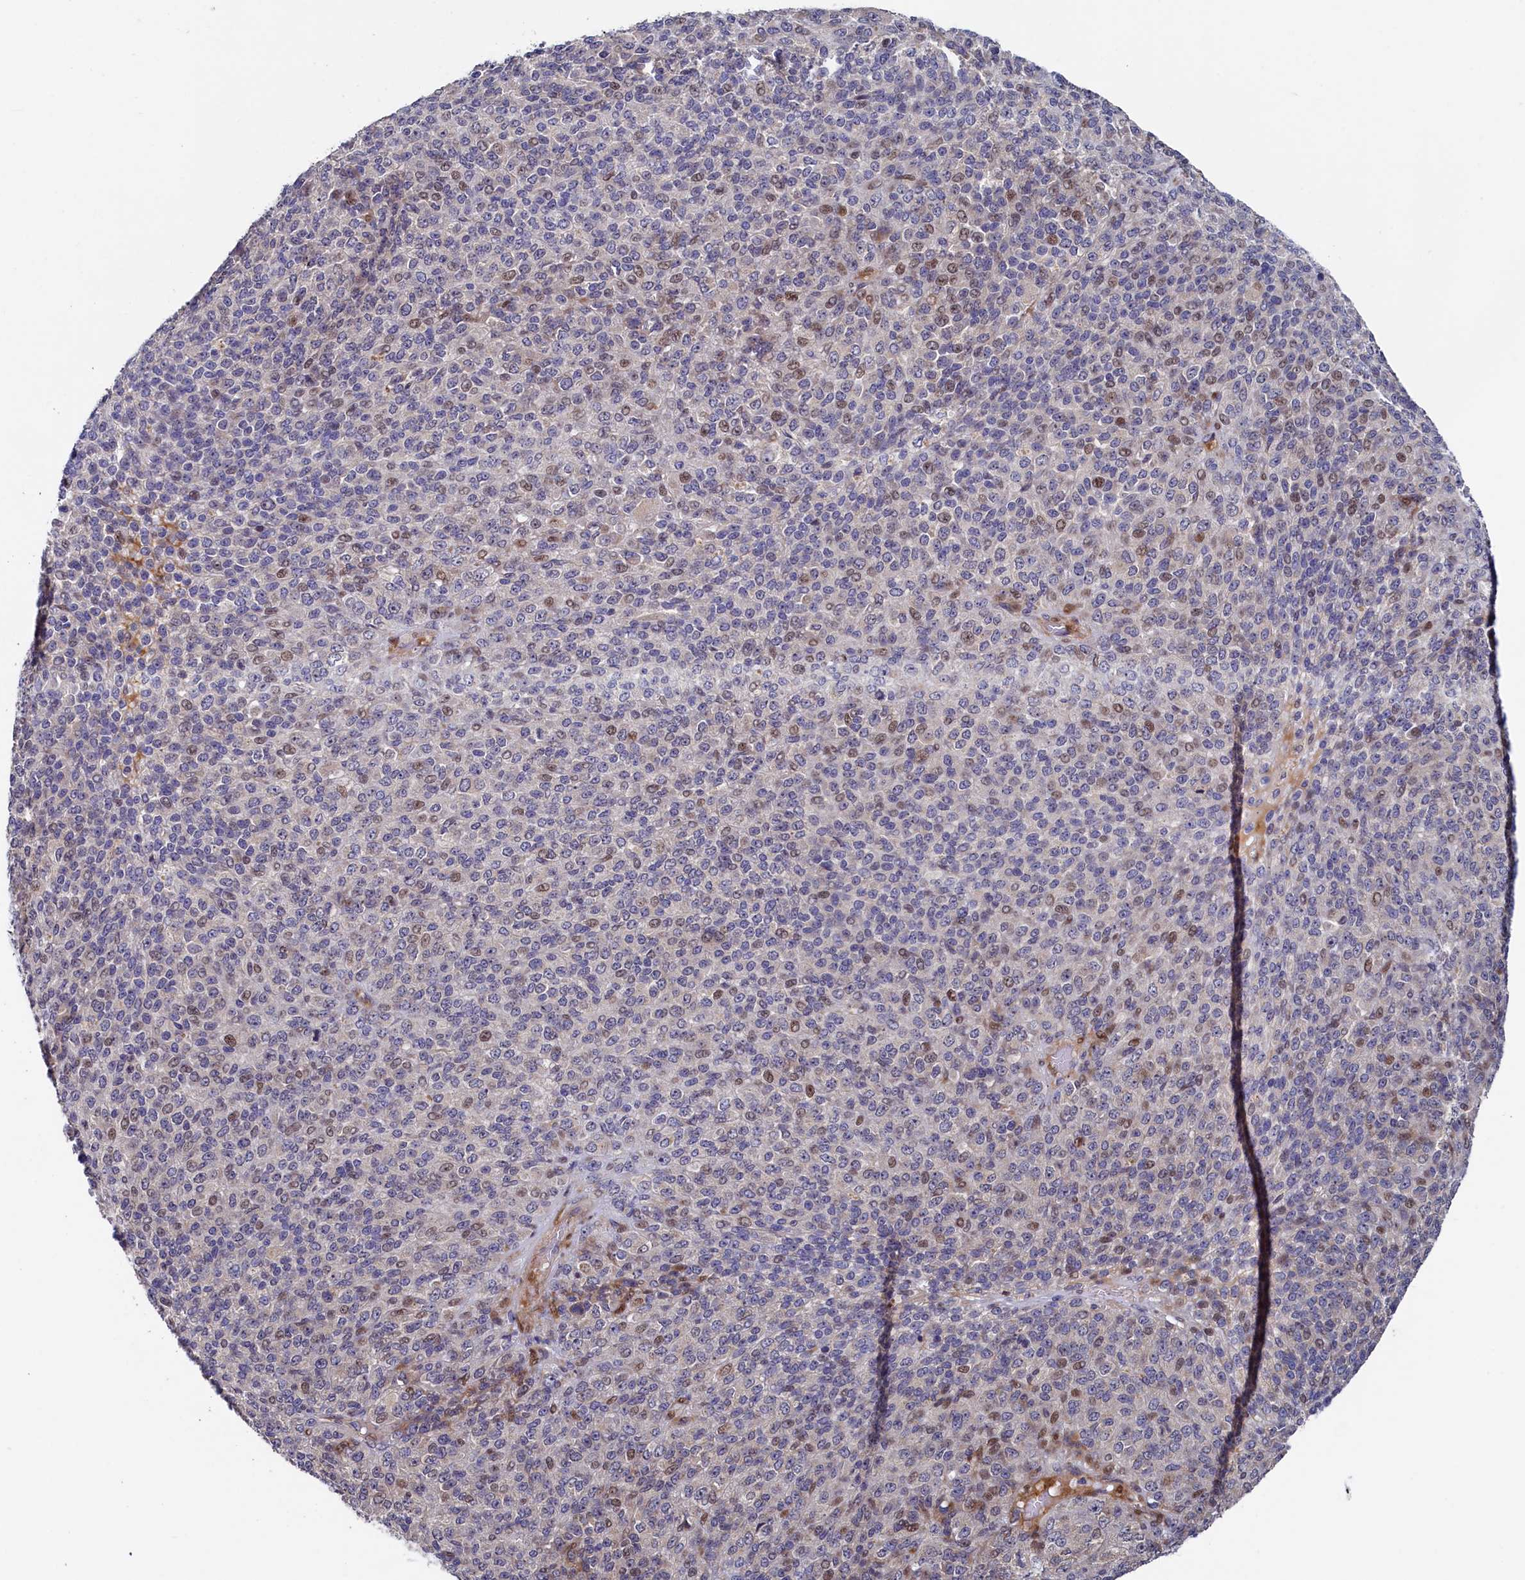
{"staining": {"intensity": "strong", "quantity": "25%-75%", "location": "nuclear"}, "tissue": "melanoma", "cell_type": "Tumor cells", "image_type": "cancer", "snomed": [{"axis": "morphology", "description": "Malignant melanoma, Metastatic site"}, {"axis": "topography", "description": "Brain"}], "caption": "DAB immunohistochemical staining of malignant melanoma (metastatic site) displays strong nuclear protein expression in about 25%-75% of tumor cells.", "gene": "PIK3C3", "patient": {"sex": "female", "age": 56}}